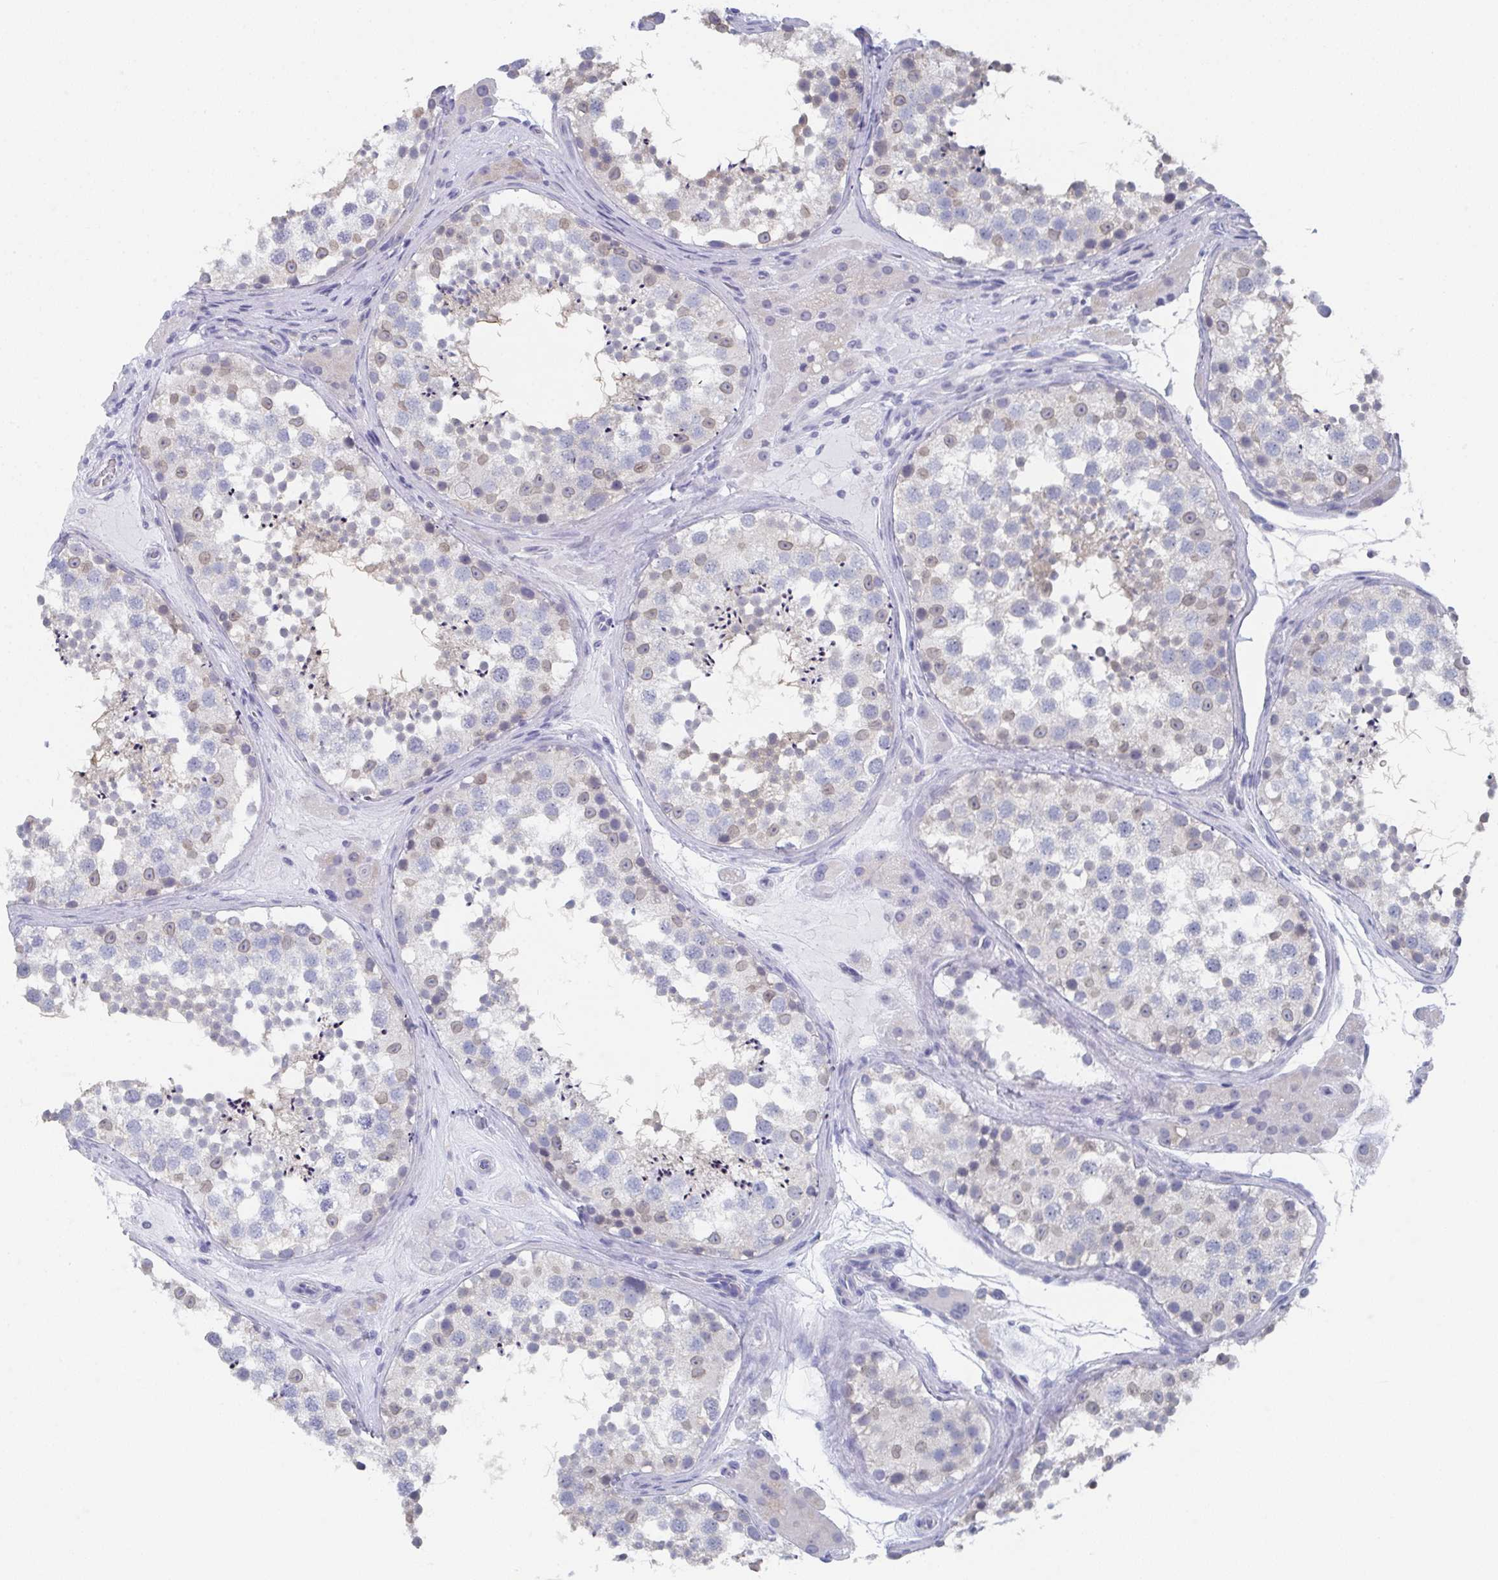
{"staining": {"intensity": "weak", "quantity": "<25%", "location": "nuclear"}, "tissue": "testis", "cell_type": "Cells in seminiferous ducts", "image_type": "normal", "snomed": [{"axis": "morphology", "description": "Normal tissue, NOS"}, {"axis": "topography", "description": "Testis"}], "caption": "An IHC image of unremarkable testis is shown. There is no staining in cells in seminiferous ducts of testis.", "gene": "DYDC2", "patient": {"sex": "male", "age": 41}}